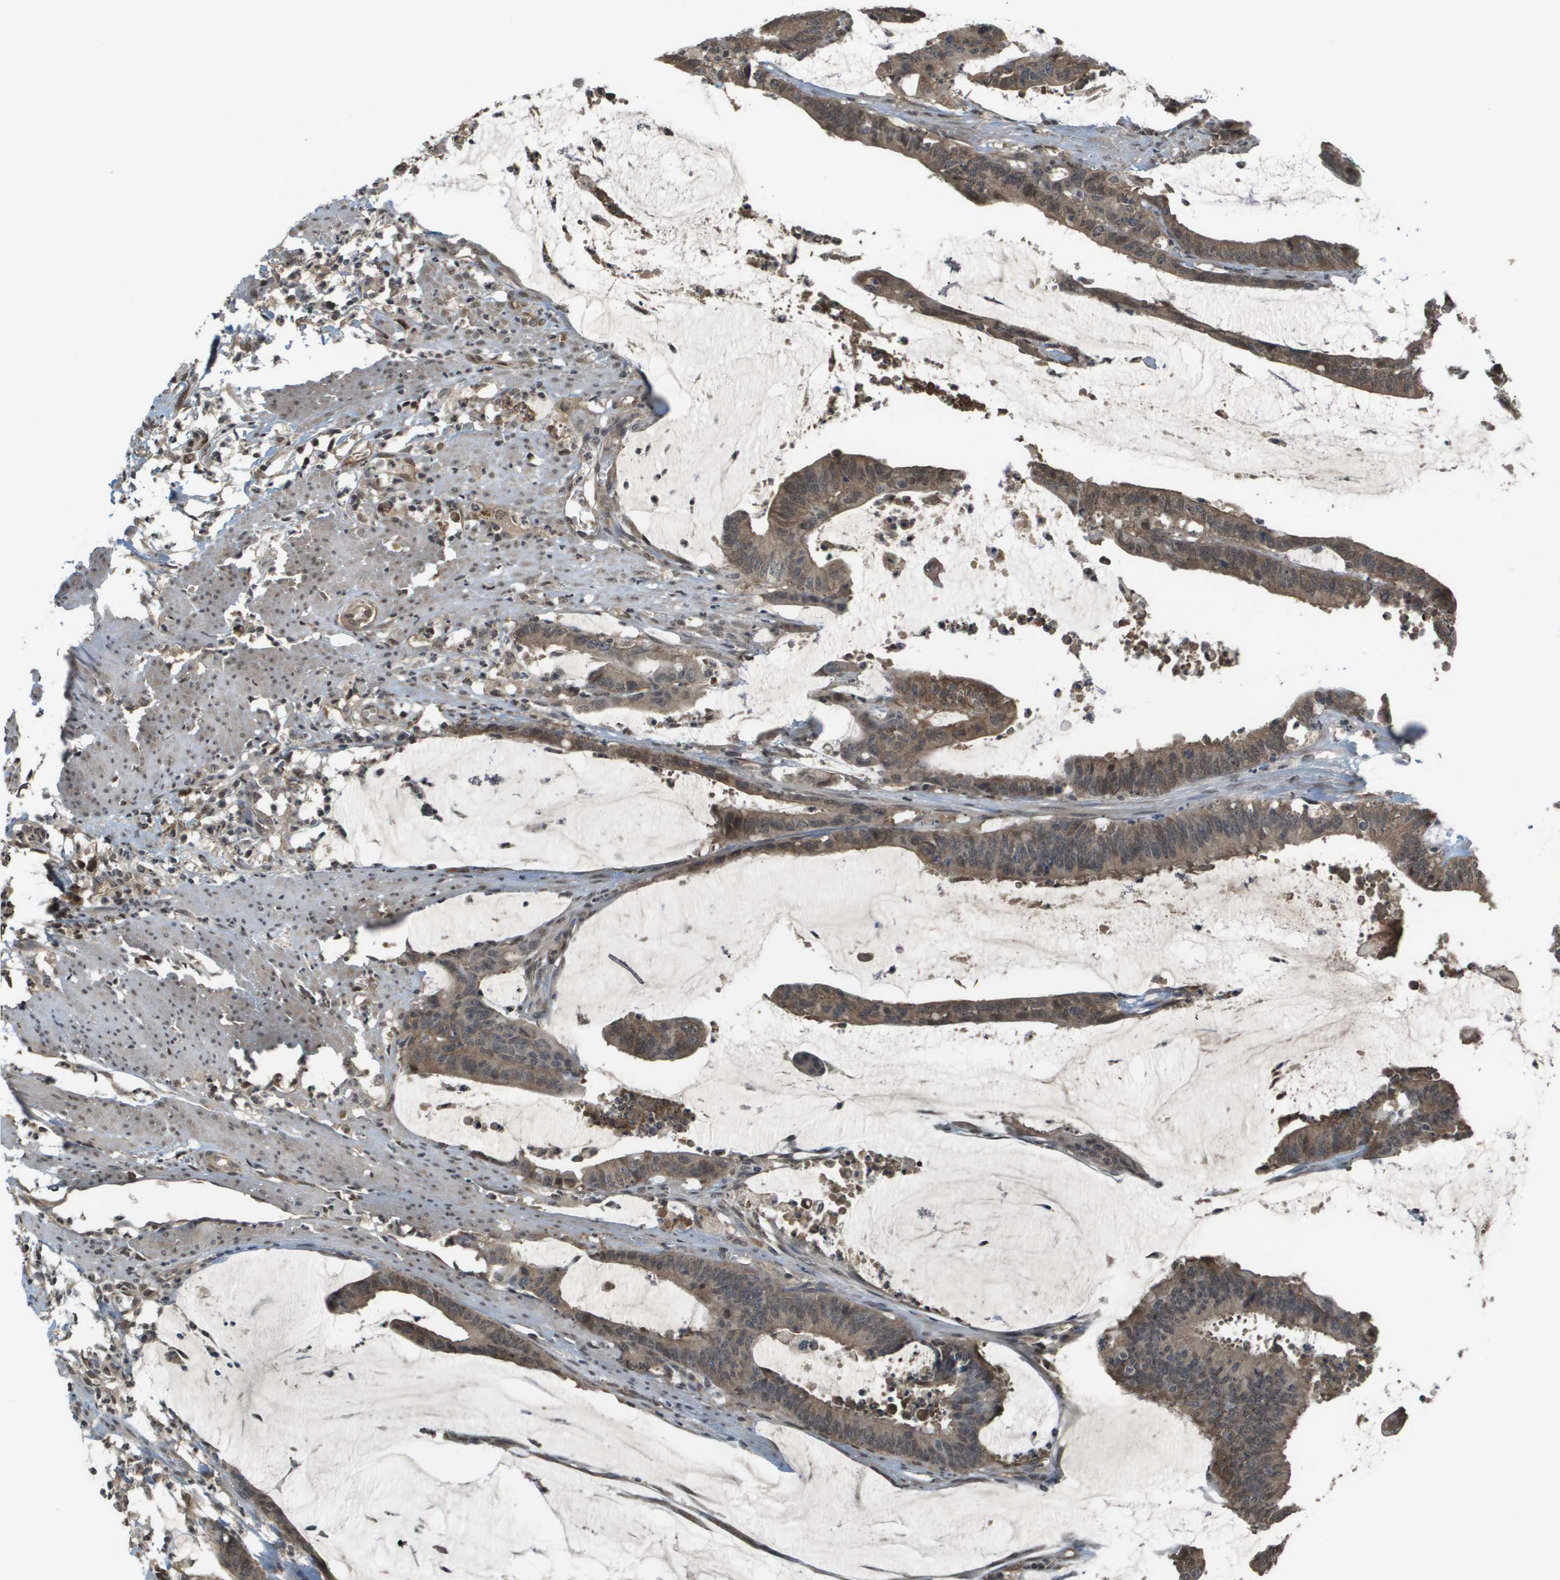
{"staining": {"intensity": "moderate", "quantity": ">75%", "location": "cytoplasmic/membranous"}, "tissue": "colorectal cancer", "cell_type": "Tumor cells", "image_type": "cancer", "snomed": [{"axis": "morphology", "description": "Adenocarcinoma, NOS"}, {"axis": "topography", "description": "Rectum"}], "caption": "Human adenocarcinoma (colorectal) stained with a brown dye shows moderate cytoplasmic/membranous positive expression in approximately >75% of tumor cells.", "gene": "NDRG2", "patient": {"sex": "female", "age": 66}}